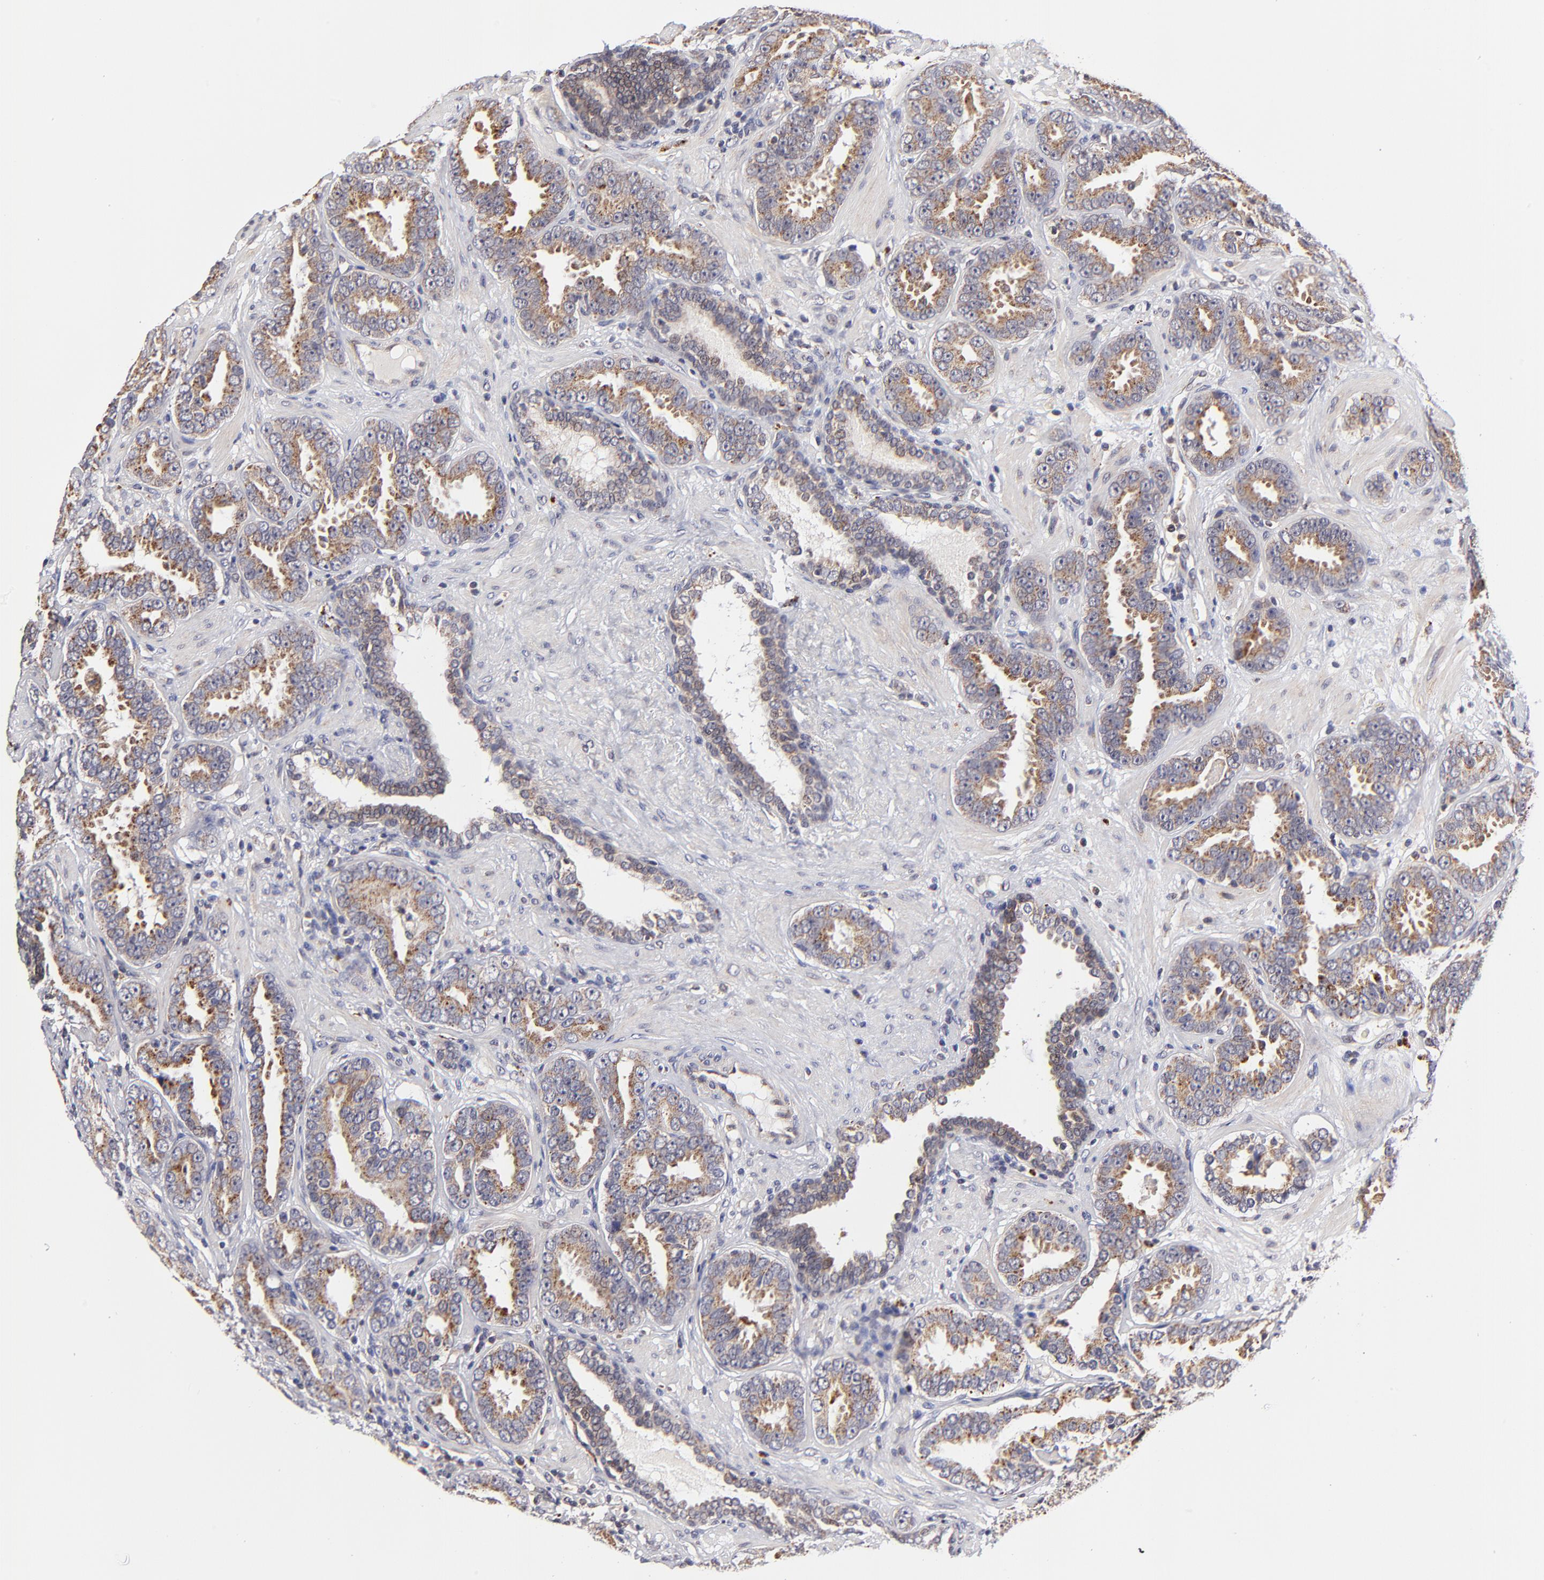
{"staining": {"intensity": "moderate", "quantity": ">75%", "location": "cytoplasmic/membranous"}, "tissue": "prostate cancer", "cell_type": "Tumor cells", "image_type": "cancer", "snomed": [{"axis": "morphology", "description": "Adenocarcinoma, Low grade"}, {"axis": "topography", "description": "Prostate"}], "caption": "Human adenocarcinoma (low-grade) (prostate) stained with a protein marker exhibits moderate staining in tumor cells.", "gene": "MAP2K7", "patient": {"sex": "male", "age": 59}}